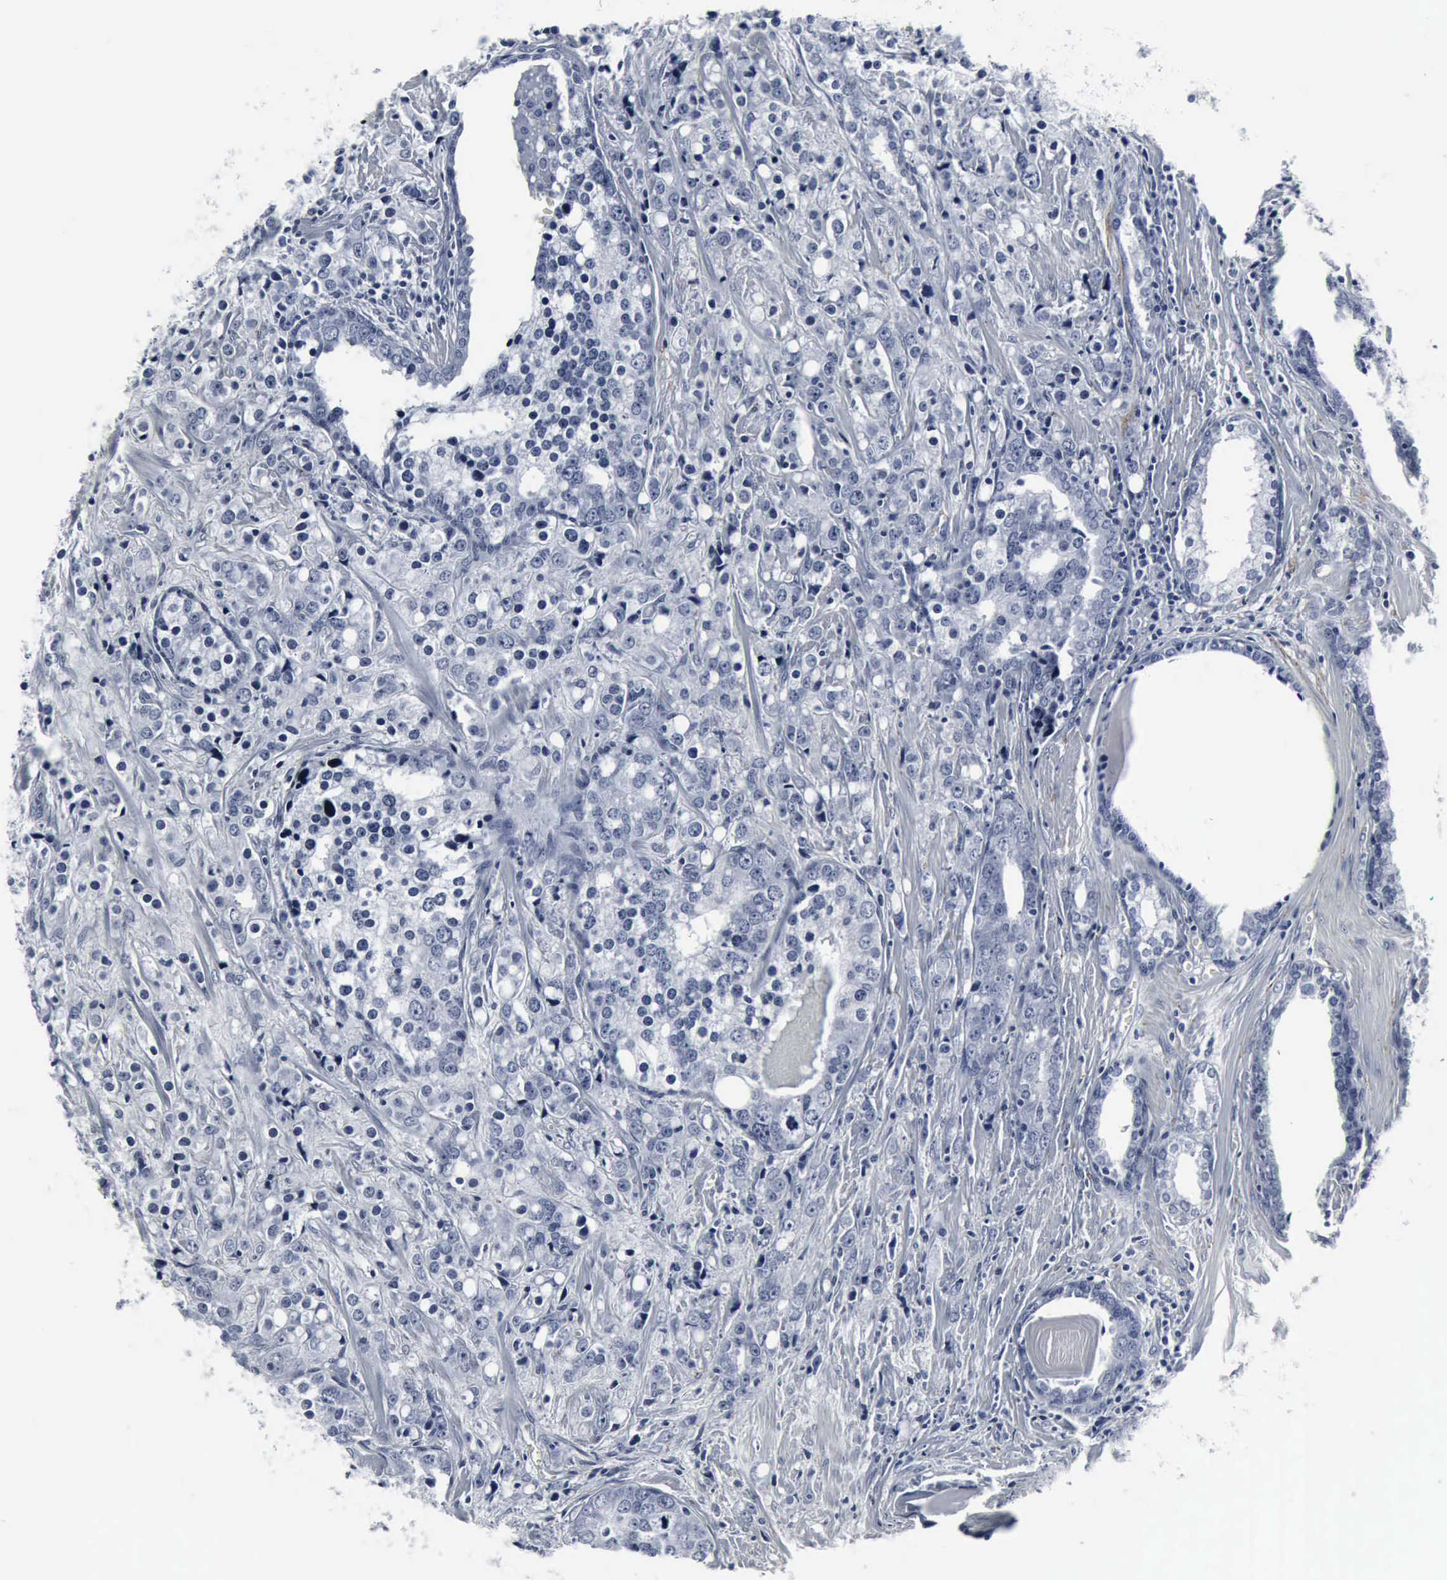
{"staining": {"intensity": "negative", "quantity": "none", "location": "none"}, "tissue": "prostate cancer", "cell_type": "Tumor cells", "image_type": "cancer", "snomed": [{"axis": "morphology", "description": "Adenocarcinoma, High grade"}, {"axis": "topography", "description": "Prostate"}], "caption": "An immunohistochemistry (IHC) photomicrograph of prostate adenocarcinoma (high-grade) is shown. There is no staining in tumor cells of prostate adenocarcinoma (high-grade).", "gene": "SNAP25", "patient": {"sex": "male", "age": 71}}